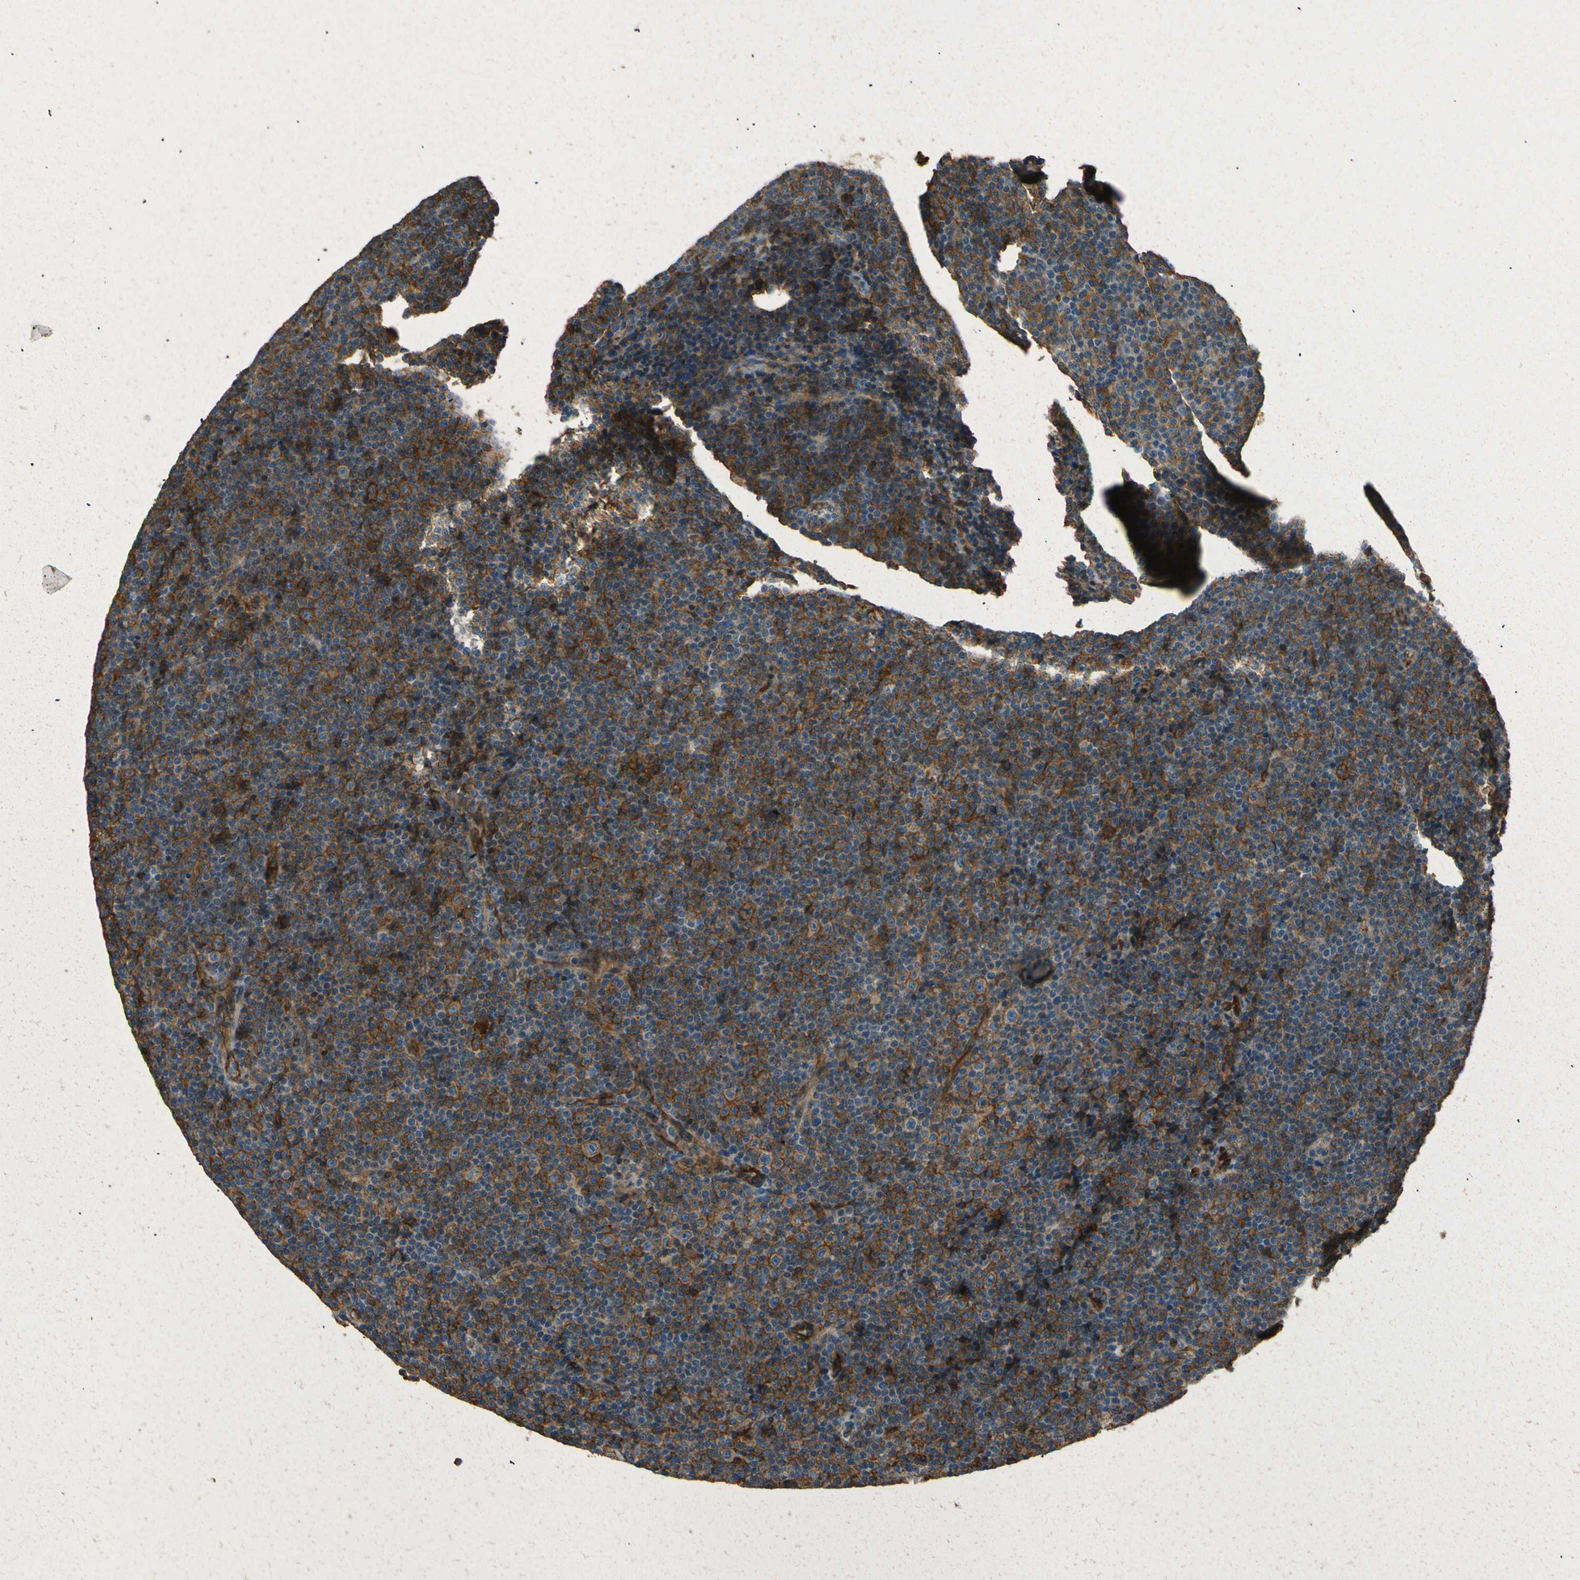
{"staining": {"intensity": "strong", "quantity": "25%-75%", "location": "cytoplasmic/membranous"}, "tissue": "lymphoma", "cell_type": "Tumor cells", "image_type": "cancer", "snomed": [{"axis": "morphology", "description": "Malignant lymphoma, non-Hodgkin's type, Low grade"}, {"axis": "topography", "description": "Lymph node"}], "caption": "Low-grade malignant lymphoma, non-Hodgkin's type was stained to show a protein in brown. There is high levels of strong cytoplasmic/membranous positivity in approximately 25%-75% of tumor cells.", "gene": "ENTPD1", "patient": {"sex": "female", "age": 67}}